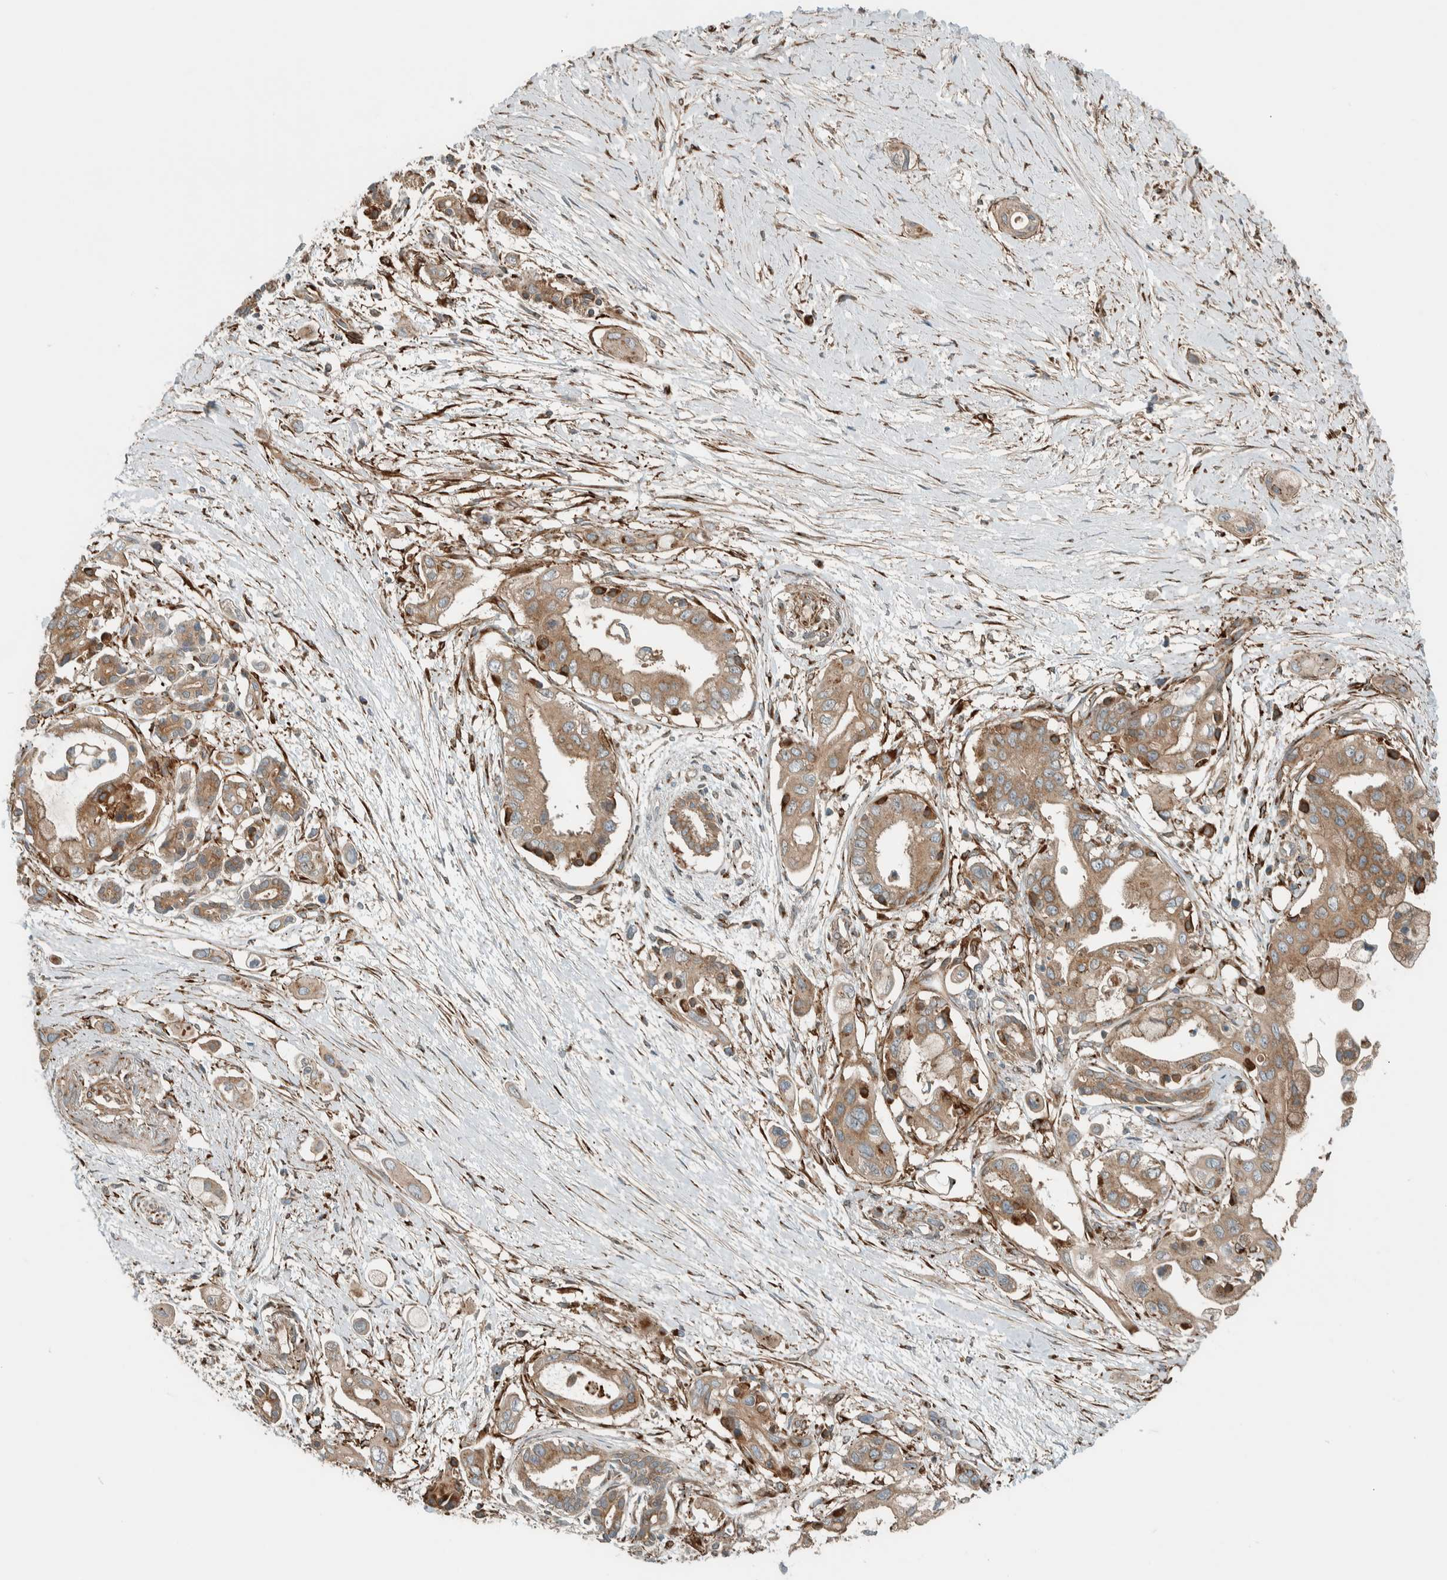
{"staining": {"intensity": "moderate", "quantity": ">75%", "location": "cytoplasmic/membranous"}, "tissue": "pancreatic cancer", "cell_type": "Tumor cells", "image_type": "cancer", "snomed": [{"axis": "morphology", "description": "Adenocarcinoma, NOS"}, {"axis": "topography", "description": "Pancreas"}], "caption": "Immunohistochemical staining of human adenocarcinoma (pancreatic) shows moderate cytoplasmic/membranous protein positivity in about >75% of tumor cells.", "gene": "EXOC7", "patient": {"sex": "male", "age": 59}}